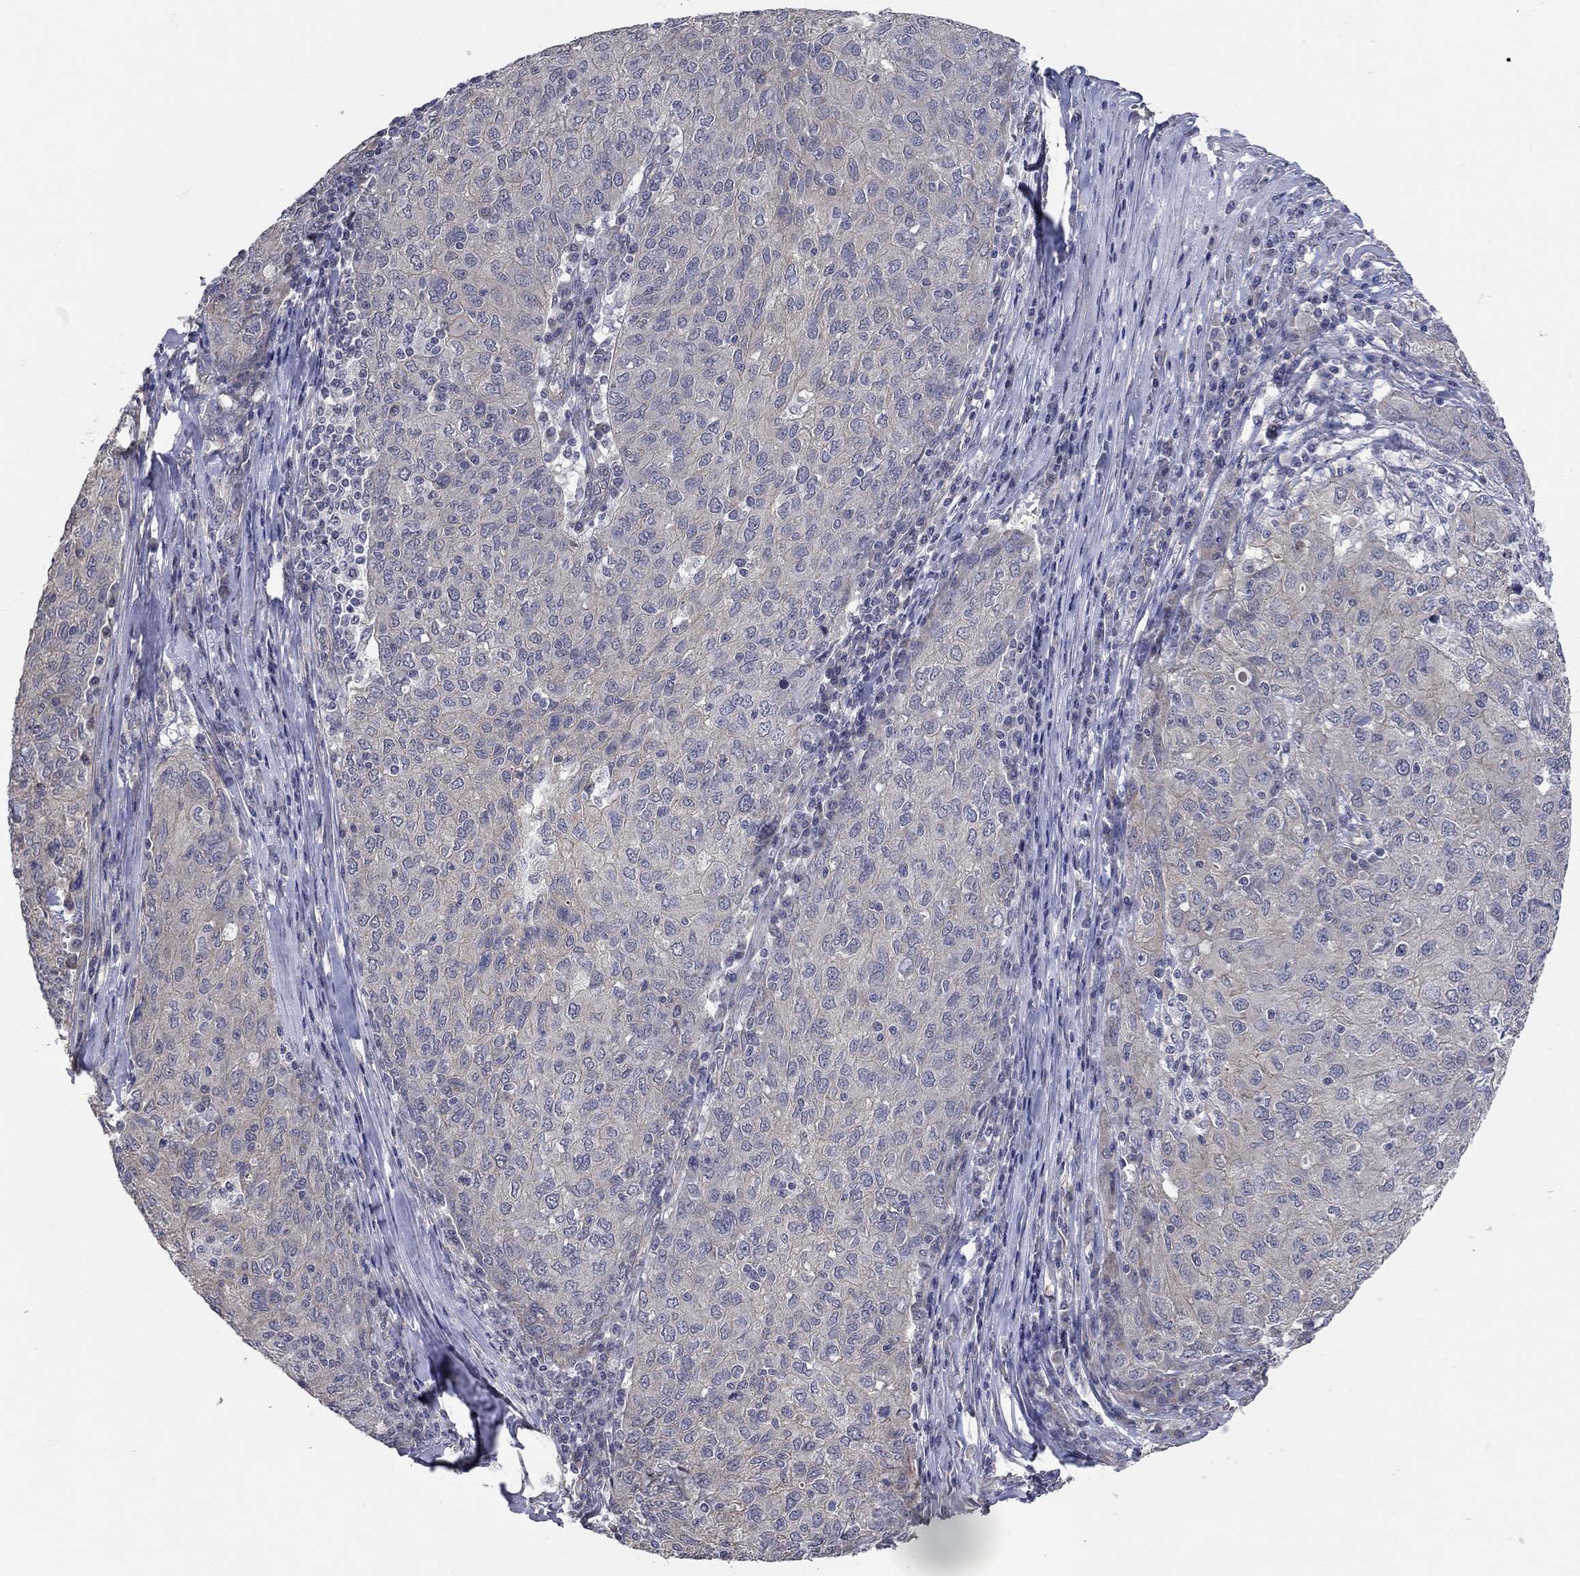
{"staining": {"intensity": "negative", "quantity": "none", "location": "none"}, "tissue": "ovarian cancer", "cell_type": "Tumor cells", "image_type": "cancer", "snomed": [{"axis": "morphology", "description": "Carcinoma, endometroid"}, {"axis": "topography", "description": "Ovary"}], "caption": "Endometroid carcinoma (ovarian) stained for a protein using immunohistochemistry reveals no staining tumor cells.", "gene": "WASF3", "patient": {"sex": "female", "age": 50}}